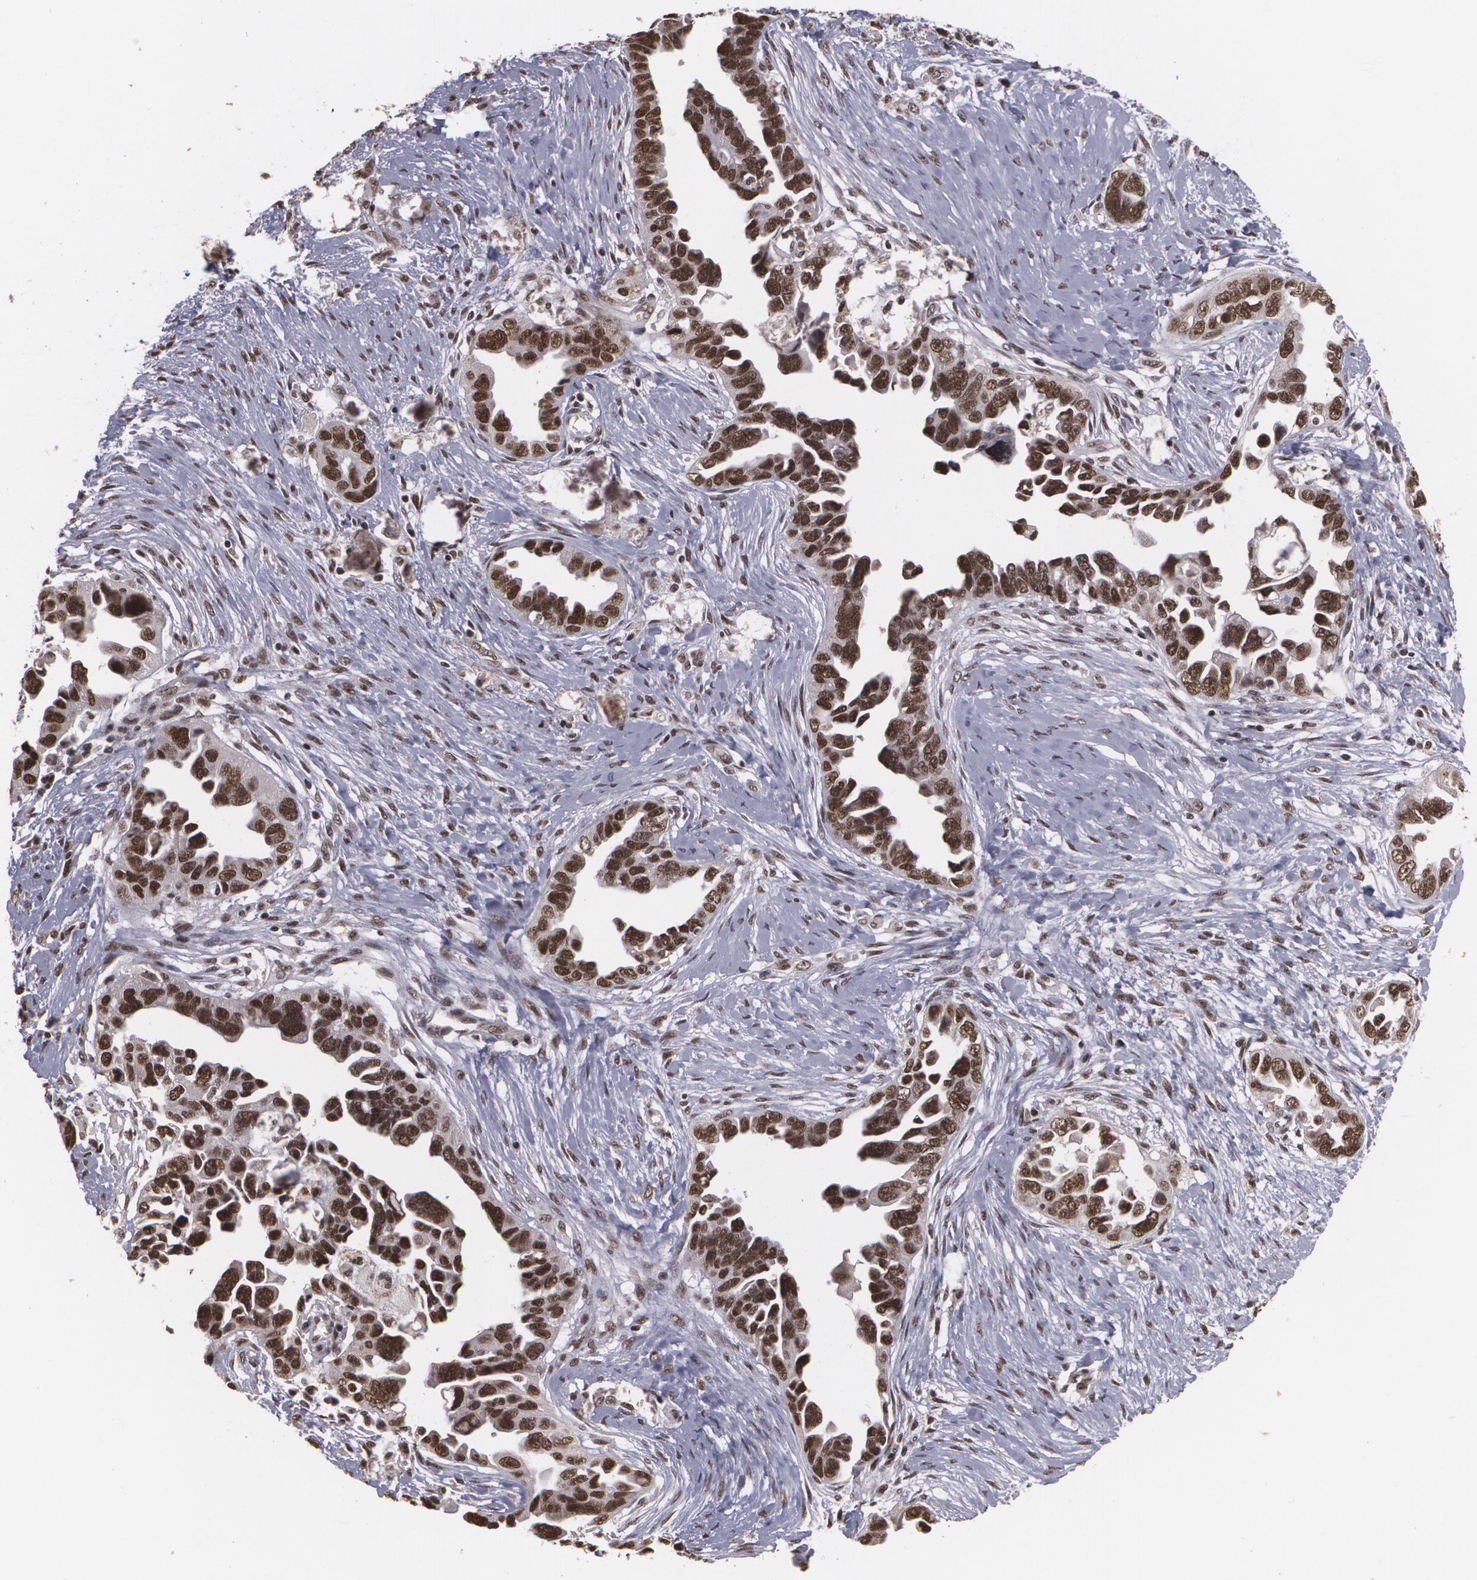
{"staining": {"intensity": "strong", "quantity": ">75%", "location": "nuclear"}, "tissue": "ovarian cancer", "cell_type": "Tumor cells", "image_type": "cancer", "snomed": [{"axis": "morphology", "description": "Cystadenocarcinoma, serous, NOS"}, {"axis": "topography", "description": "Ovary"}], "caption": "Tumor cells show strong nuclear positivity in about >75% of cells in ovarian cancer (serous cystadenocarcinoma). (brown staining indicates protein expression, while blue staining denotes nuclei).", "gene": "RXRB", "patient": {"sex": "female", "age": 63}}